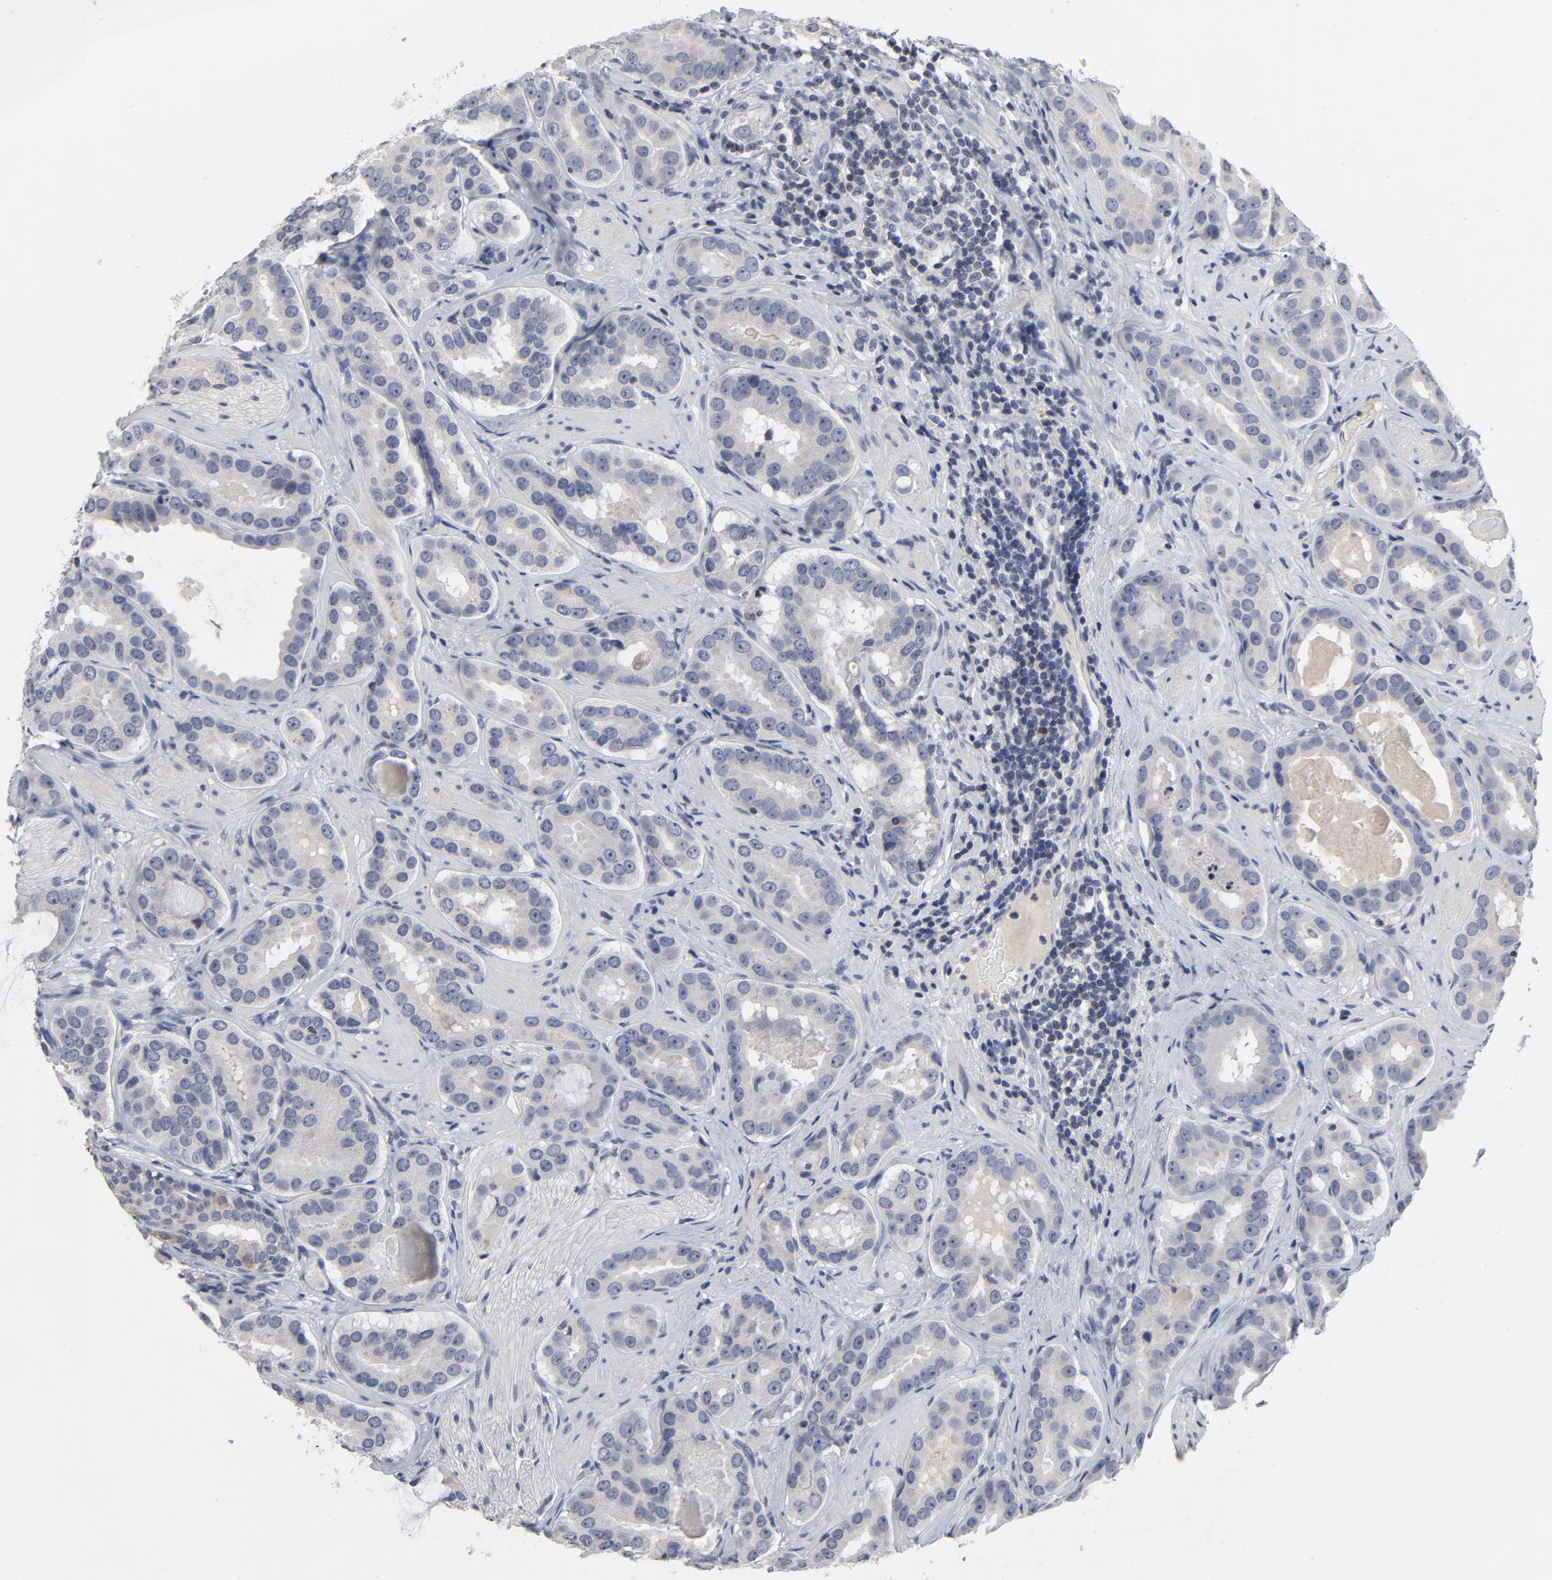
{"staining": {"intensity": "negative", "quantity": "none", "location": "none"}, "tissue": "prostate cancer", "cell_type": "Tumor cells", "image_type": "cancer", "snomed": [{"axis": "morphology", "description": "Adenocarcinoma, Low grade"}, {"axis": "topography", "description": "Prostate"}], "caption": "Tumor cells are negative for protein expression in human adenocarcinoma (low-grade) (prostate).", "gene": "TCL1A", "patient": {"sex": "male", "age": 59}}